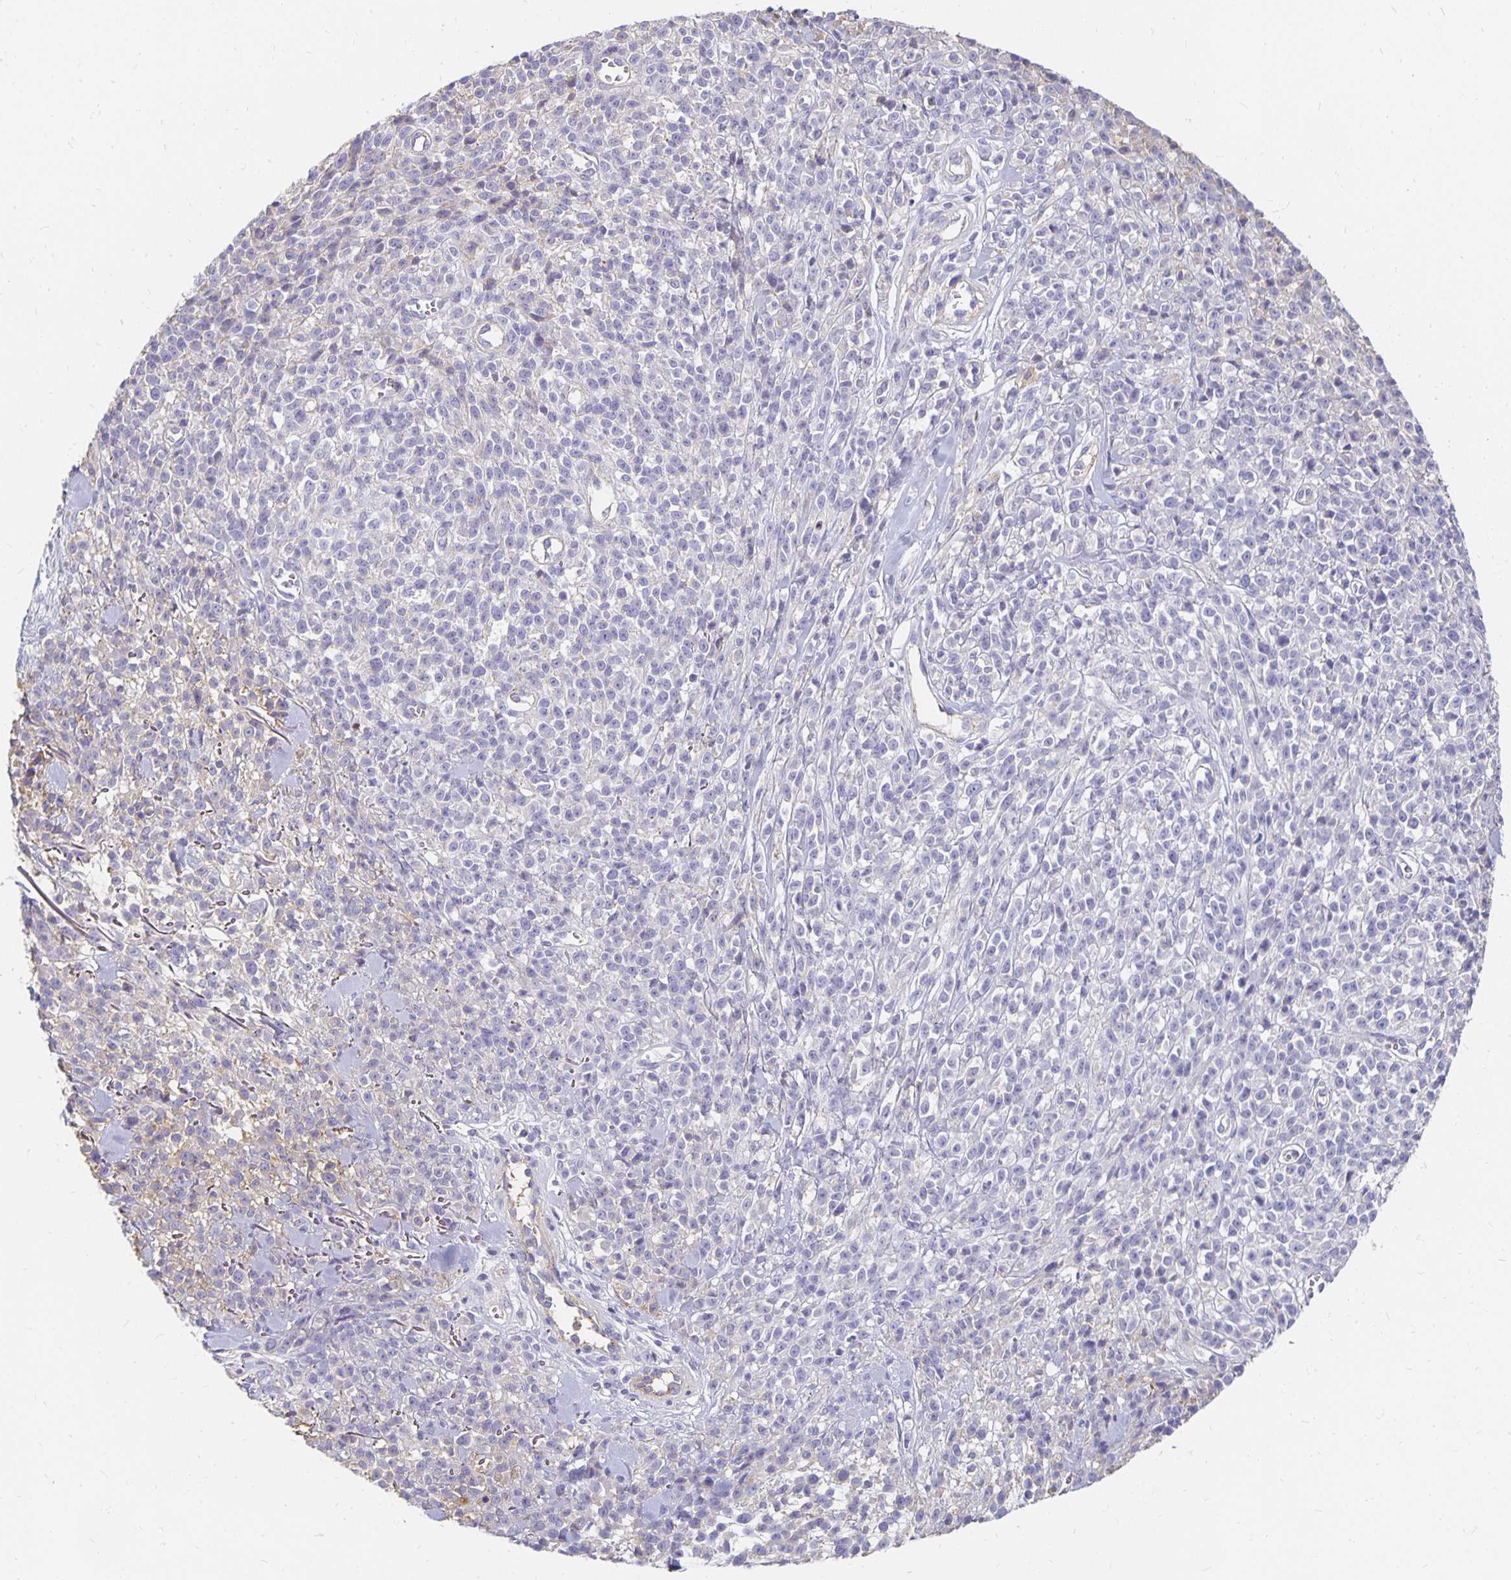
{"staining": {"intensity": "negative", "quantity": "none", "location": "none"}, "tissue": "melanoma", "cell_type": "Tumor cells", "image_type": "cancer", "snomed": [{"axis": "morphology", "description": "Malignant melanoma, NOS"}, {"axis": "topography", "description": "Skin"}, {"axis": "topography", "description": "Skin of trunk"}], "caption": "This photomicrograph is of malignant melanoma stained with IHC to label a protein in brown with the nuclei are counter-stained blue. There is no staining in tumor cells.", "gene": "APOB", "patient": {"sex": "male", "age": 74}}